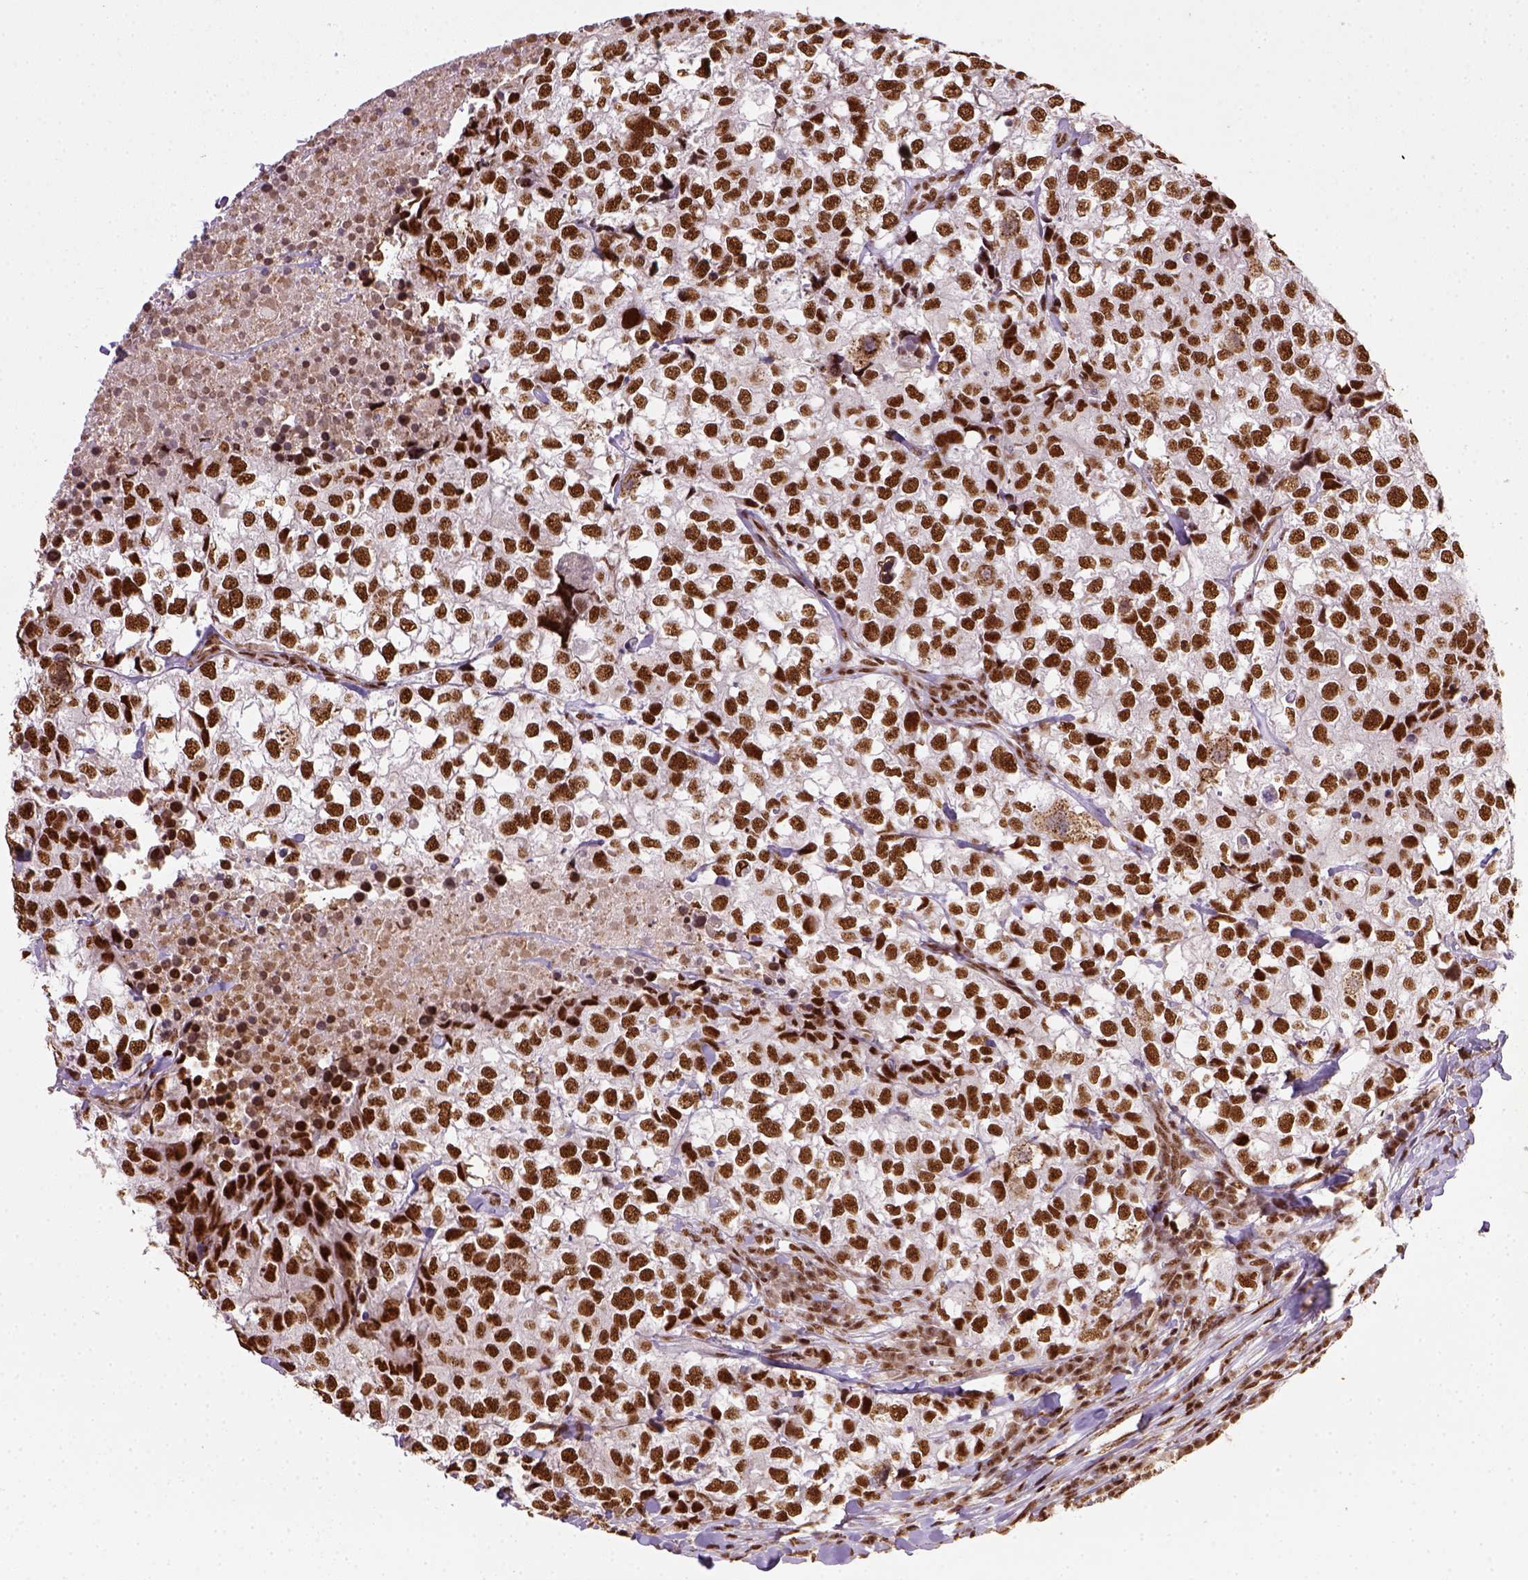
{"staining": {"intensity": "strong", "quantity": ">75%", "location": "nuclear"}, "tissue": "breast cancer", "cell_type": "Tumor cells", "image_type": "cancer", "snomed": [{"axis": "morphology", "description": "Duct carcinoma"}, {"axis": "topography", "description": "Breast"}], "caption": "The image displays a brown stain indicating the presence of a protein in the nuclear of tumor cells in breast infiltrating ductal carcinoma.", "gene": "CCAR1", "patient": {"sex": "female", "age": 30}}